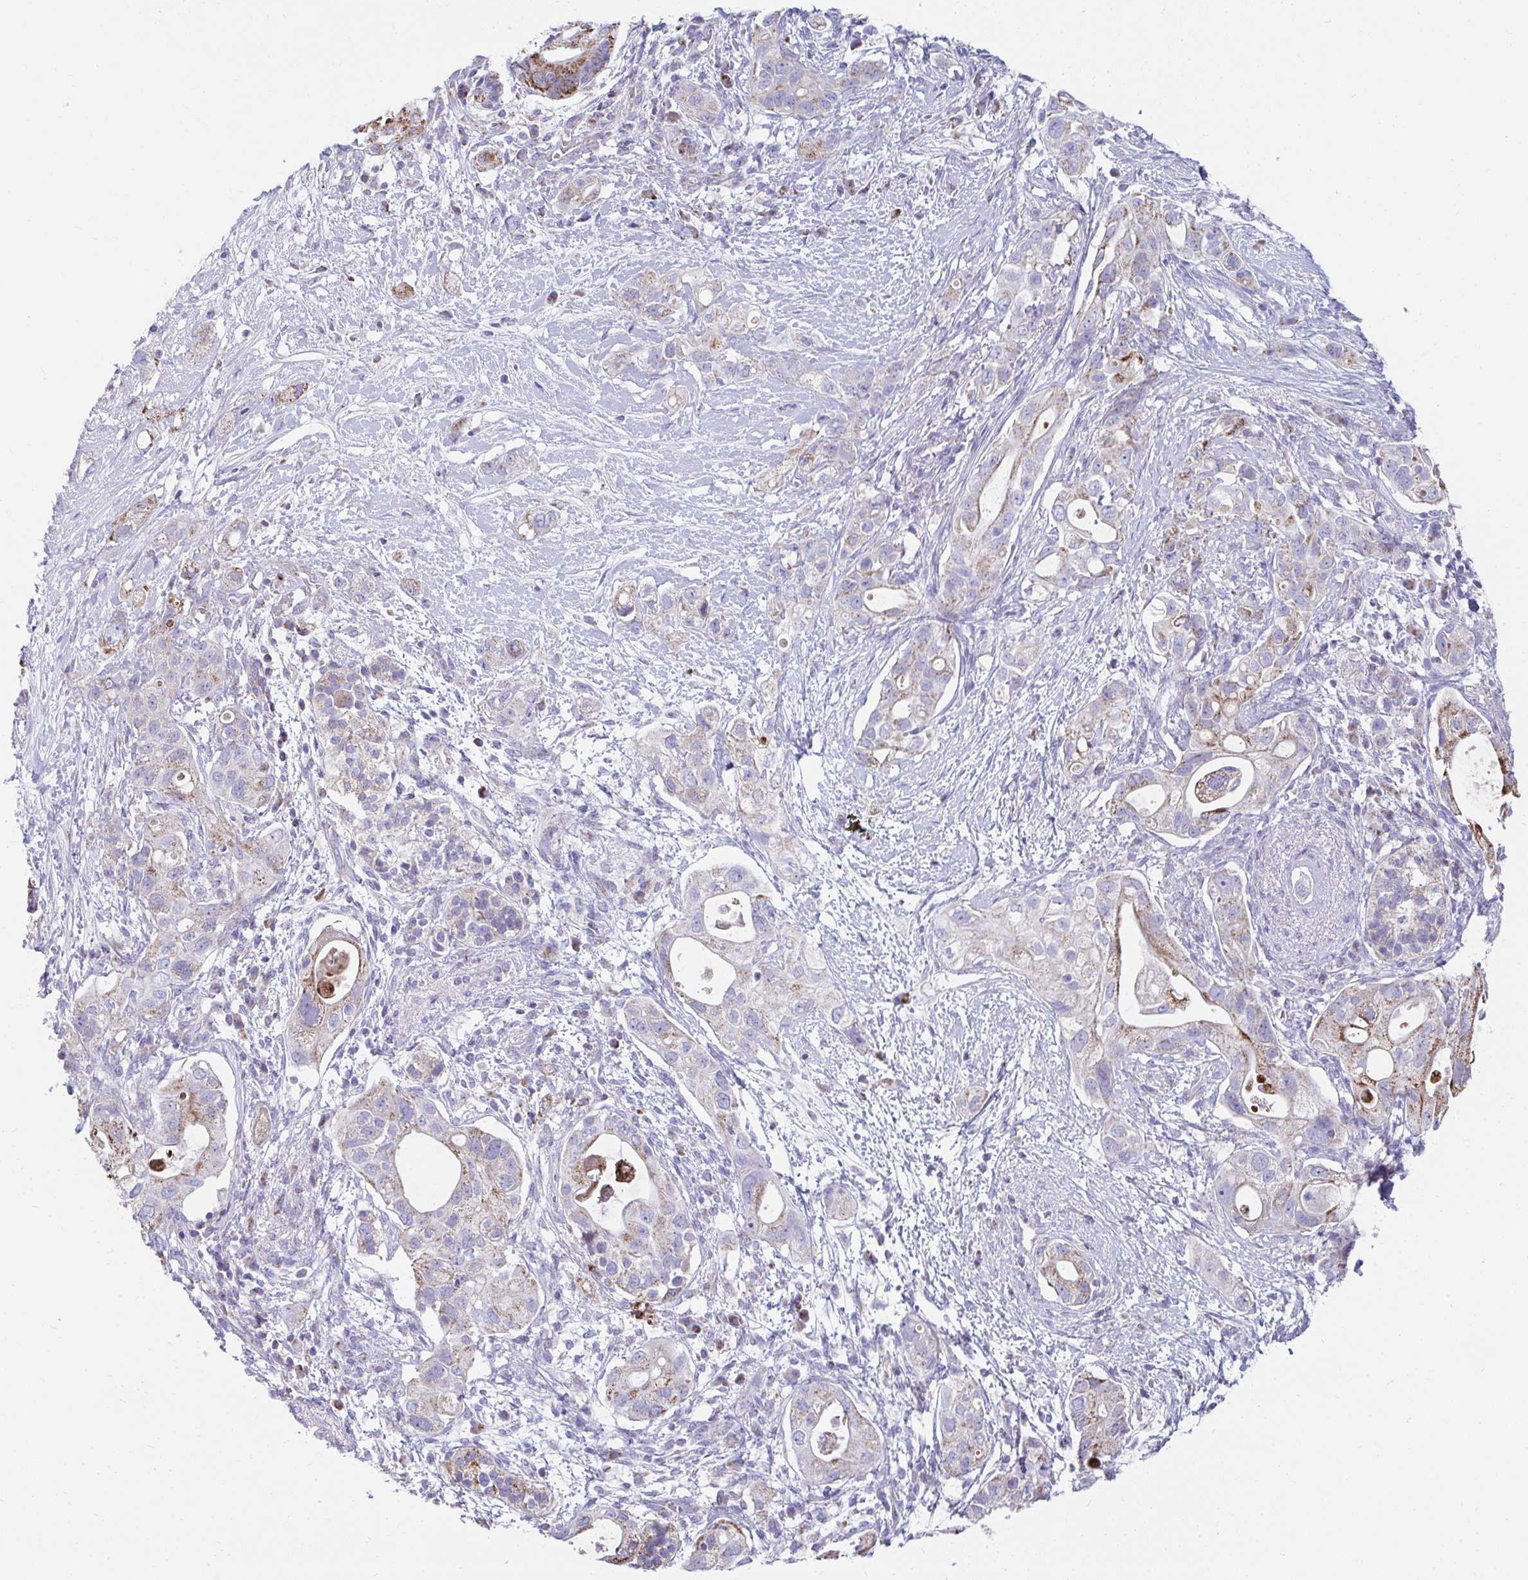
{"staining": {"intensity": "moderate", "quantity": "25%-75%", "location": "cytoplasmic/membranous"}, "tissue": "pancreatic cancer", "cell_type": "Tumor cells", "image_type": "cancer", "snomed": [{"axis": "morphology", "description": "Adenocarcinoma, NOS"}, {"axis": "topography", "description": "Pancreas"}], "caption": "This photomicrograph demonstrates immunohistochemistry (IHC) staining of human pancreatic cancer, with medium moderate cytoplasmic/membranous staining in approximately 25%-75% of tumor cells.", "gene": "PRRG3", "patient": {"sex": "female", "age": 72}}